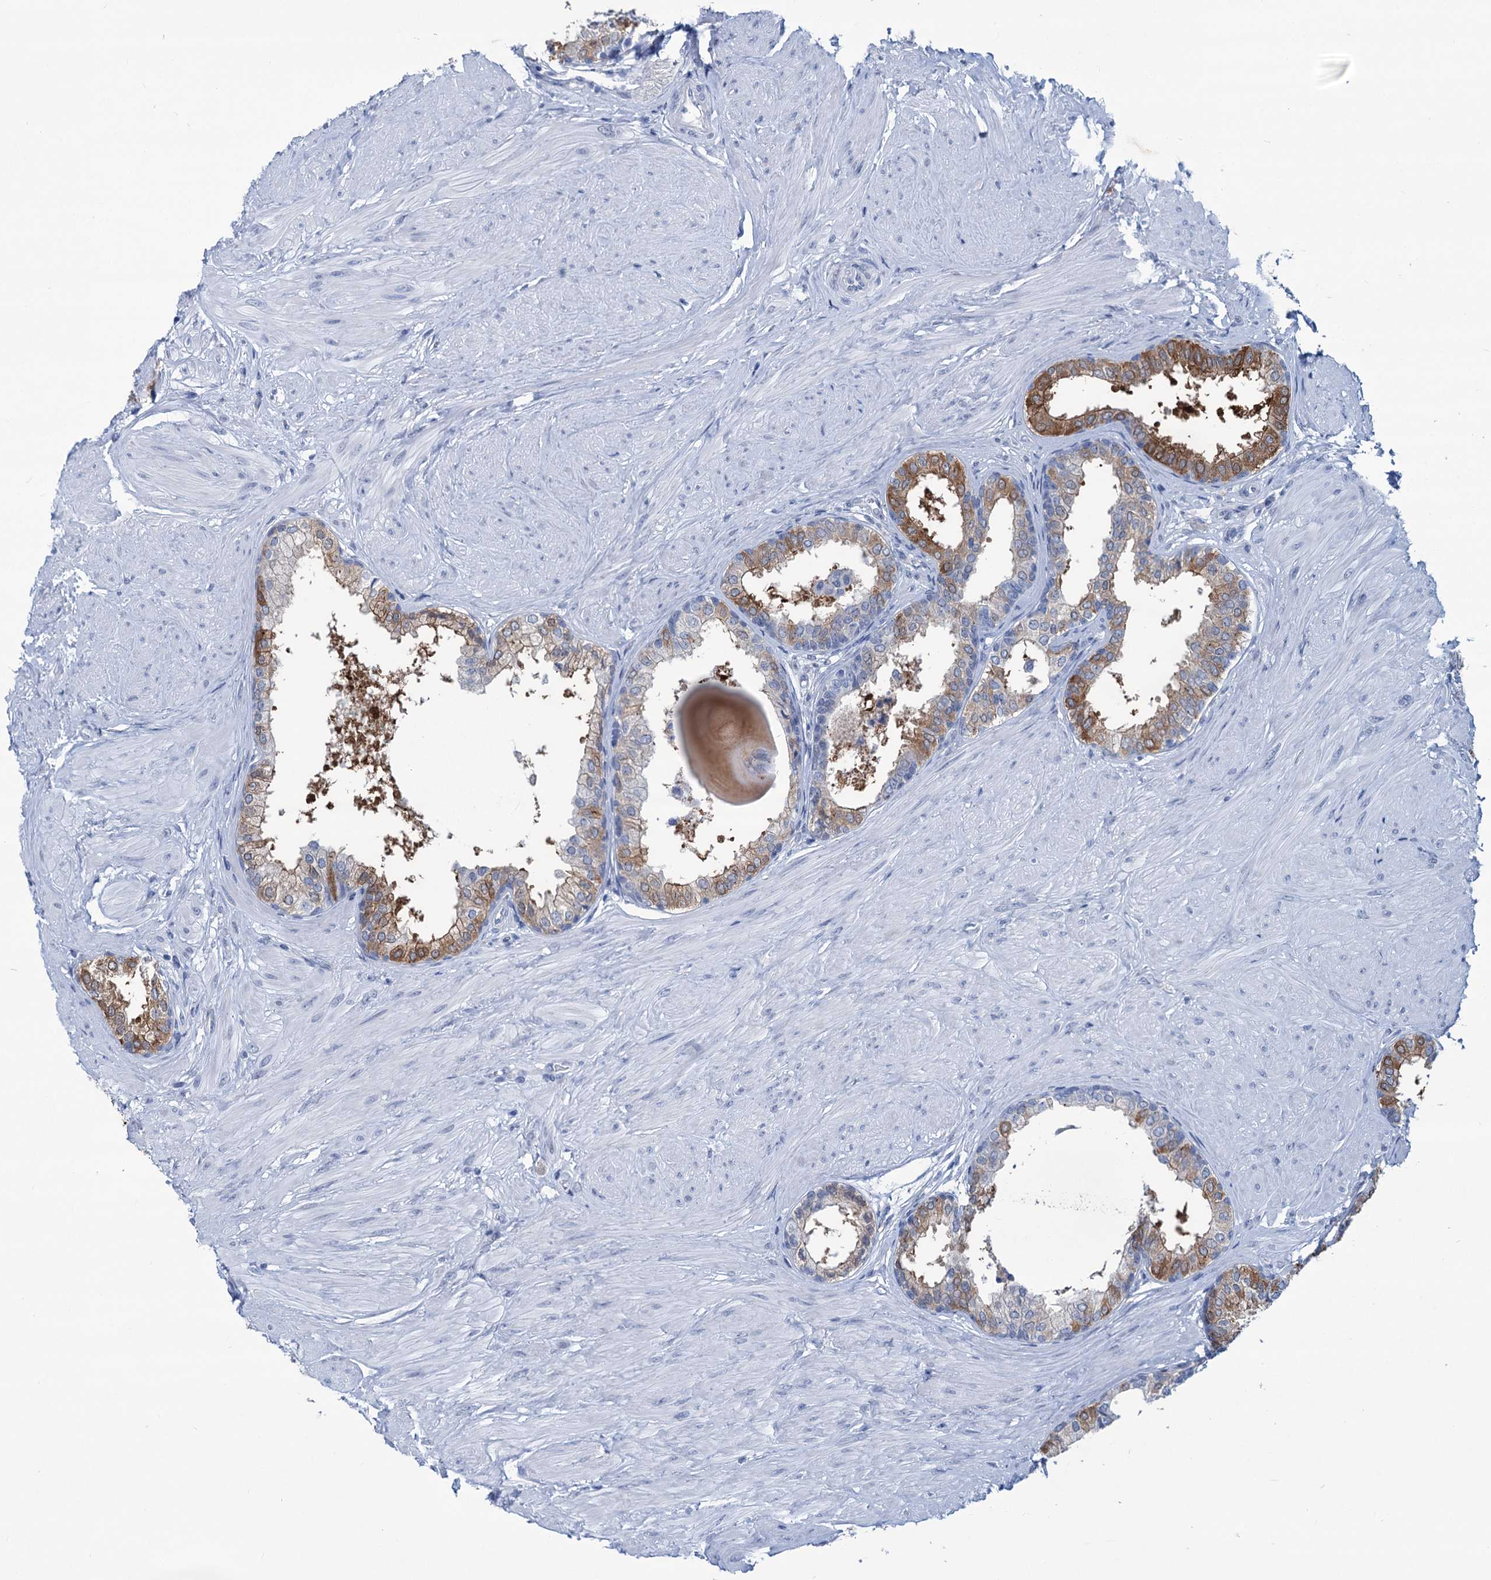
{"staining": {"intensity": "strong", "quantity": "<25%", "location": "cytoplasmic/membranous"}, "tissue": "prostate", "cell_type": "Glandular cells", "image_type": "normal", "snomed": [{"axis": "morphology", "description": "Normal tissue, NOS"}, {"axis": "topography", "description": "Prostate"}], "caption": "Immunohistochemical staining of benign prostate exhibits medium levels of strong cytoplasmic/membranous expression in approximately <25% of glandular cells.", "gene": "NEU3", "patient": {"sex": "male", "age": 48}}